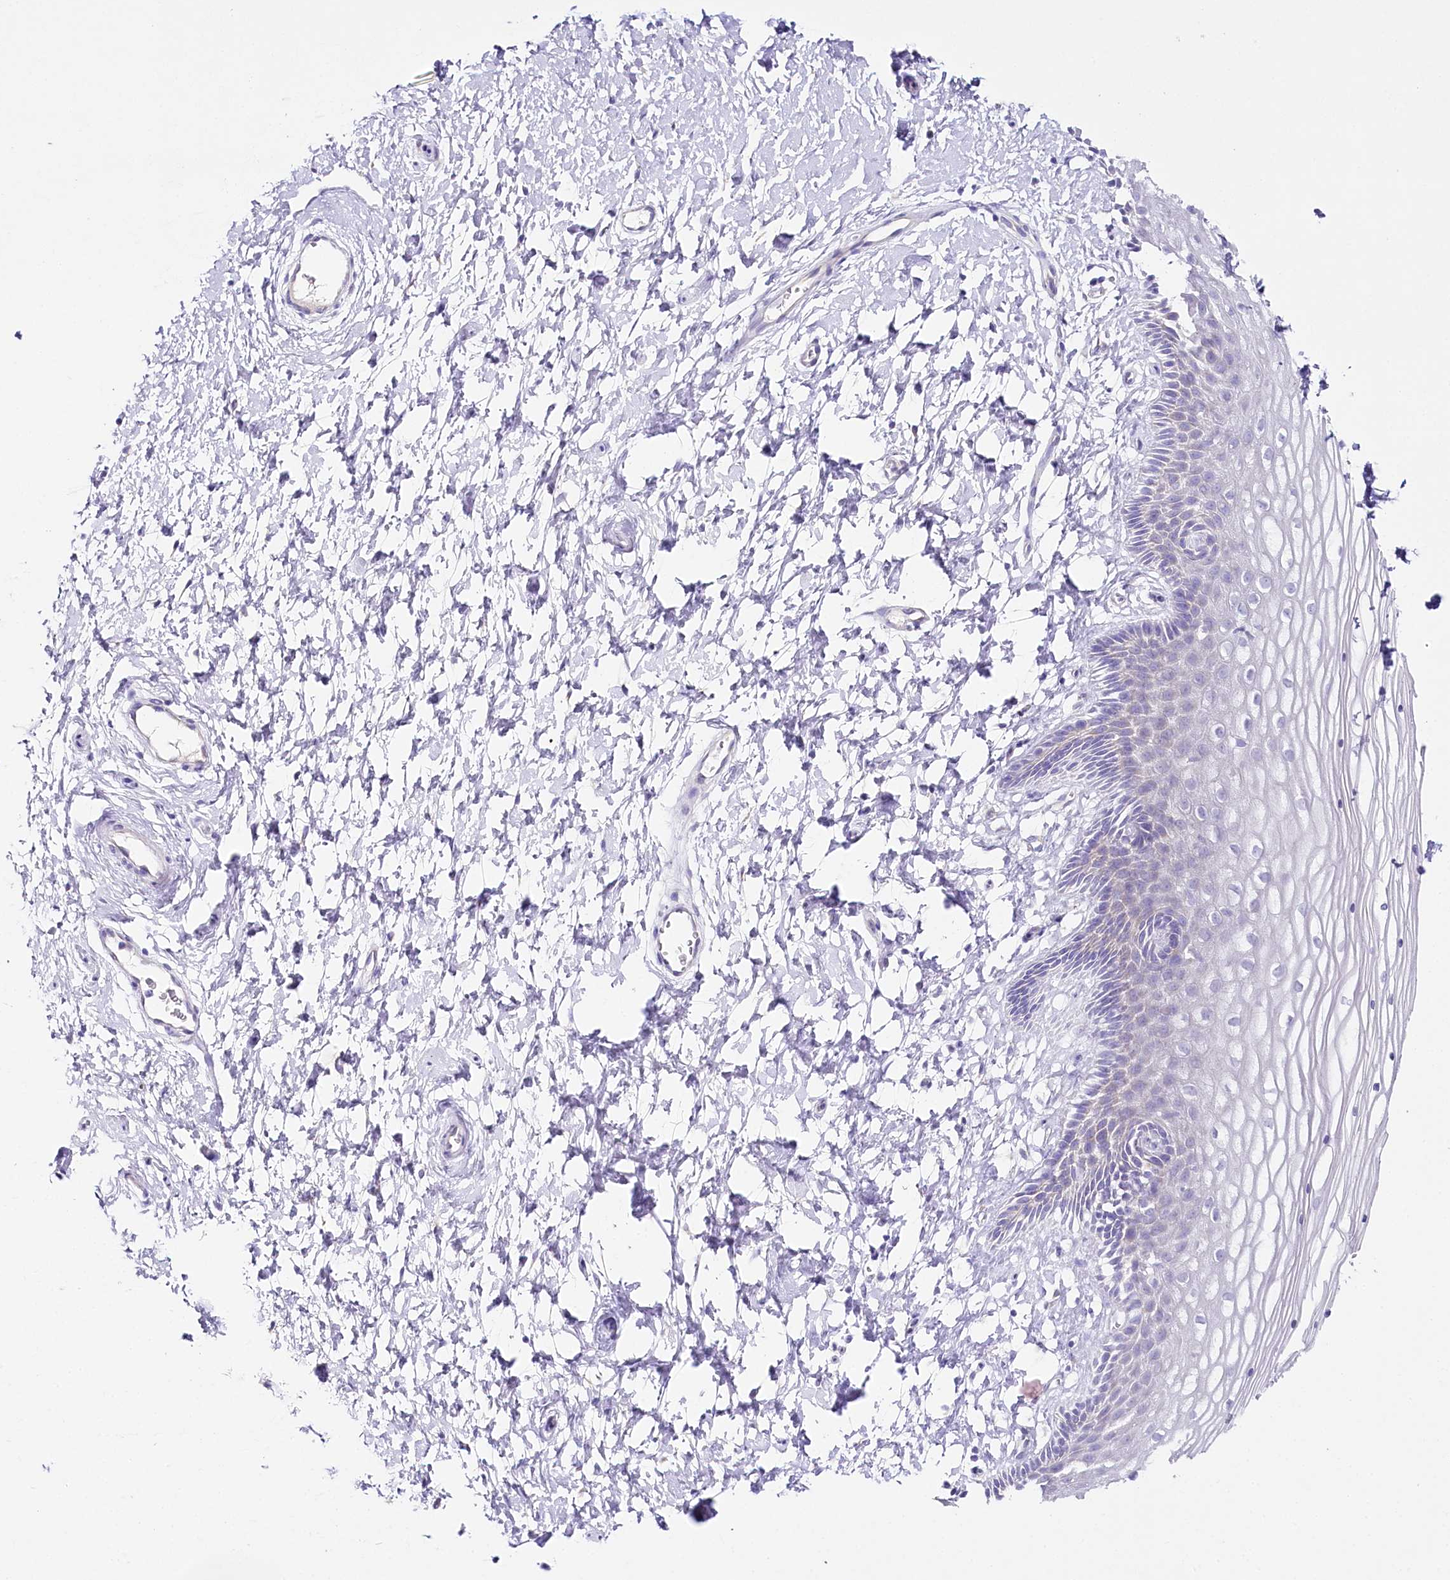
{"staining": {"intensity": "negative", "quantity": "none", "location": "none"}, "tissue": "vagina", "cell_type": "Squamous epithelial cells", "image_type": "normal", "snomed": [{"axis": "morphology", "description": "Normal tissue, NOS"}, {"axis": "topography", "description": "Vagina"}, {"axis": "topography", "description": "Cervix"}], "caption": "Photomicrograph shows no significant protein positivity in squamous epithelial cells of normal vagina.", "gene": "CSN3", "patient": {"sex": "female", "age": 40}}